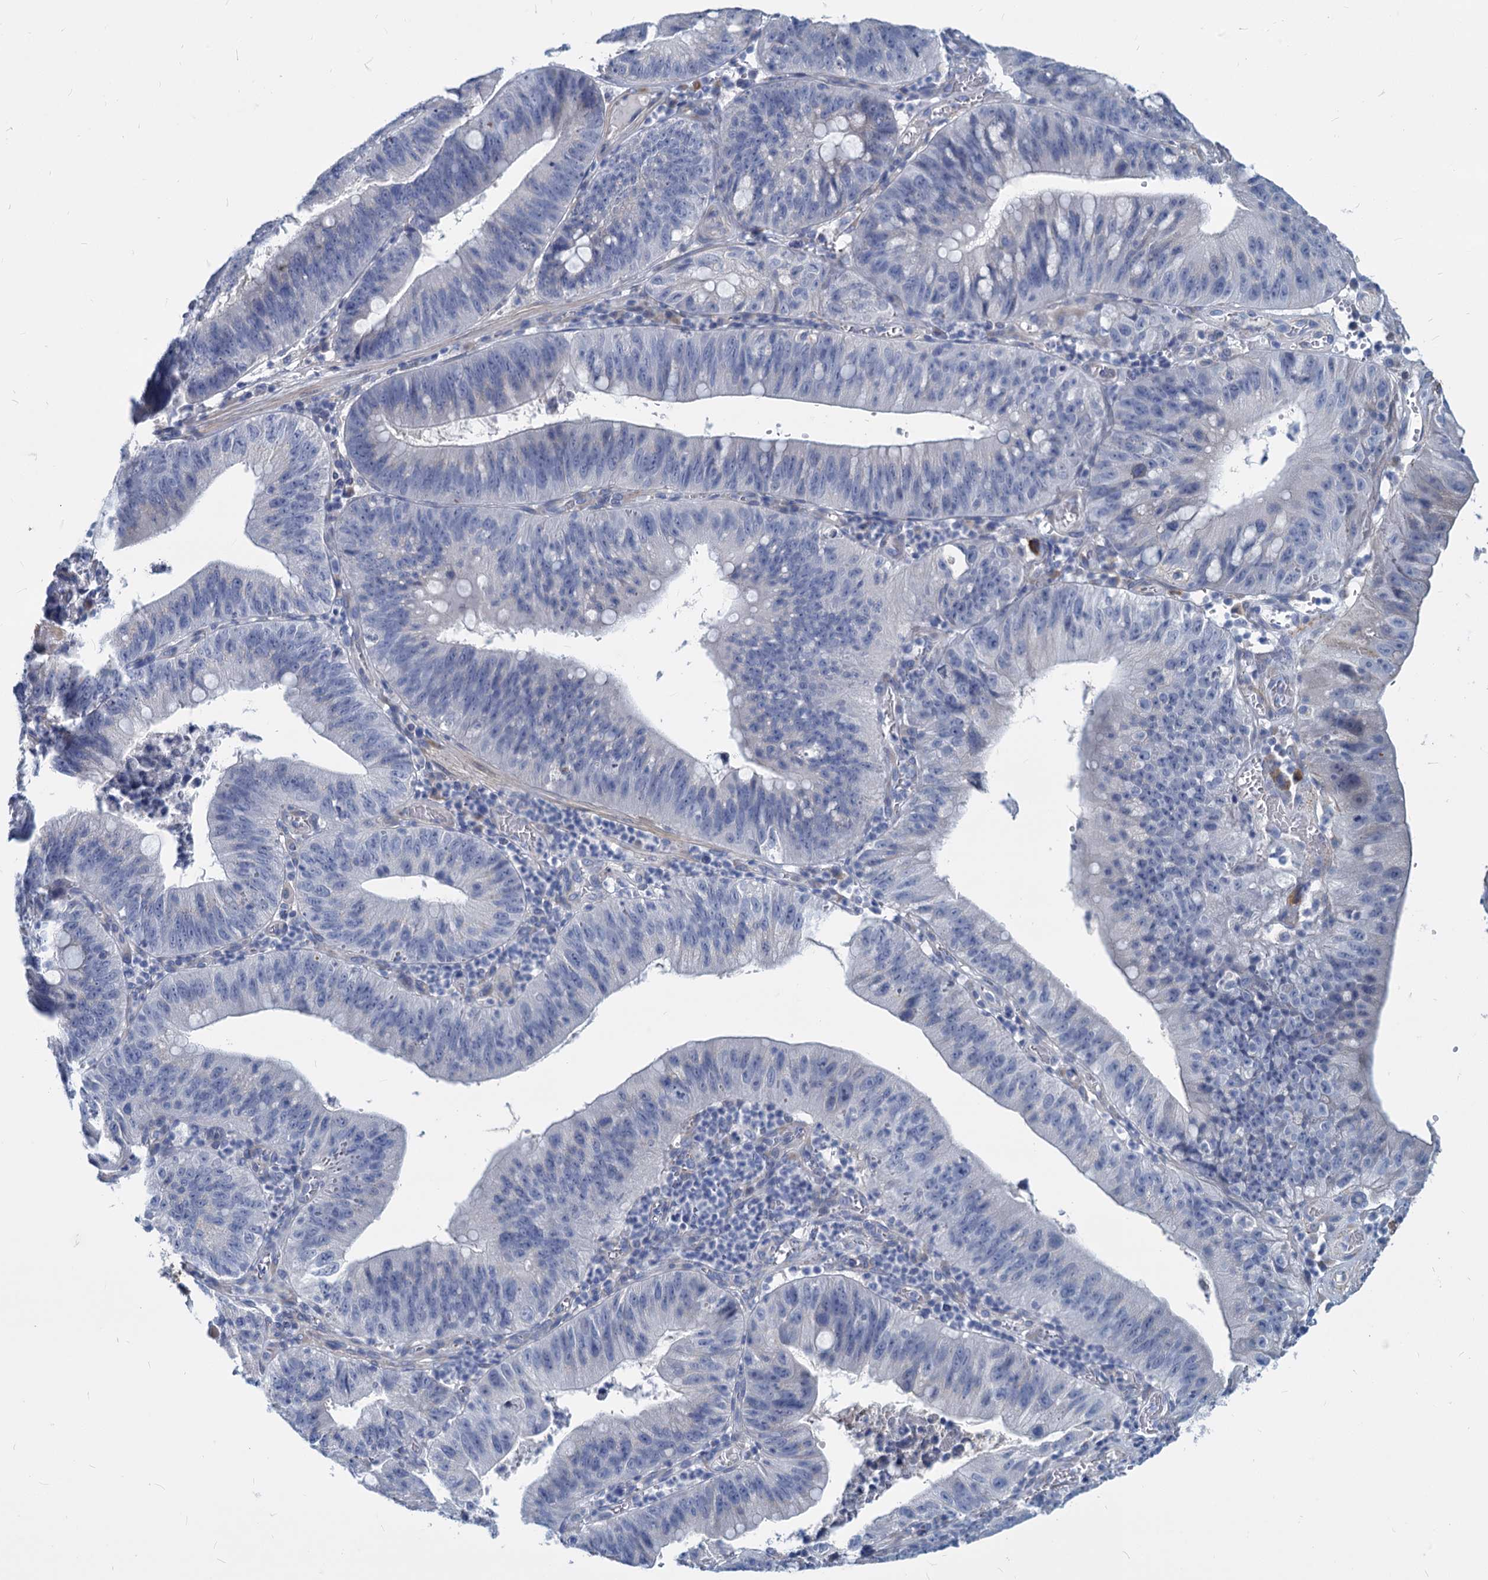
{"staining": {"intensity": "negative", "quantity": "none", "location": "none"}, "tissue": "stomach cancer", "cell_type": "Tumor cells", "image_type": "cancer", "snomed": [{"axis": "morphology", "description": "Adenocarcinoma, NOS"}, {"axis": "topography", "description": "Stomach"}], "caption": "Tumor cells are negative for protein expression in human stomach adenocarcinoma.", "gene": "GSTM3", "patient": {"sex": "male", "age": 59}}